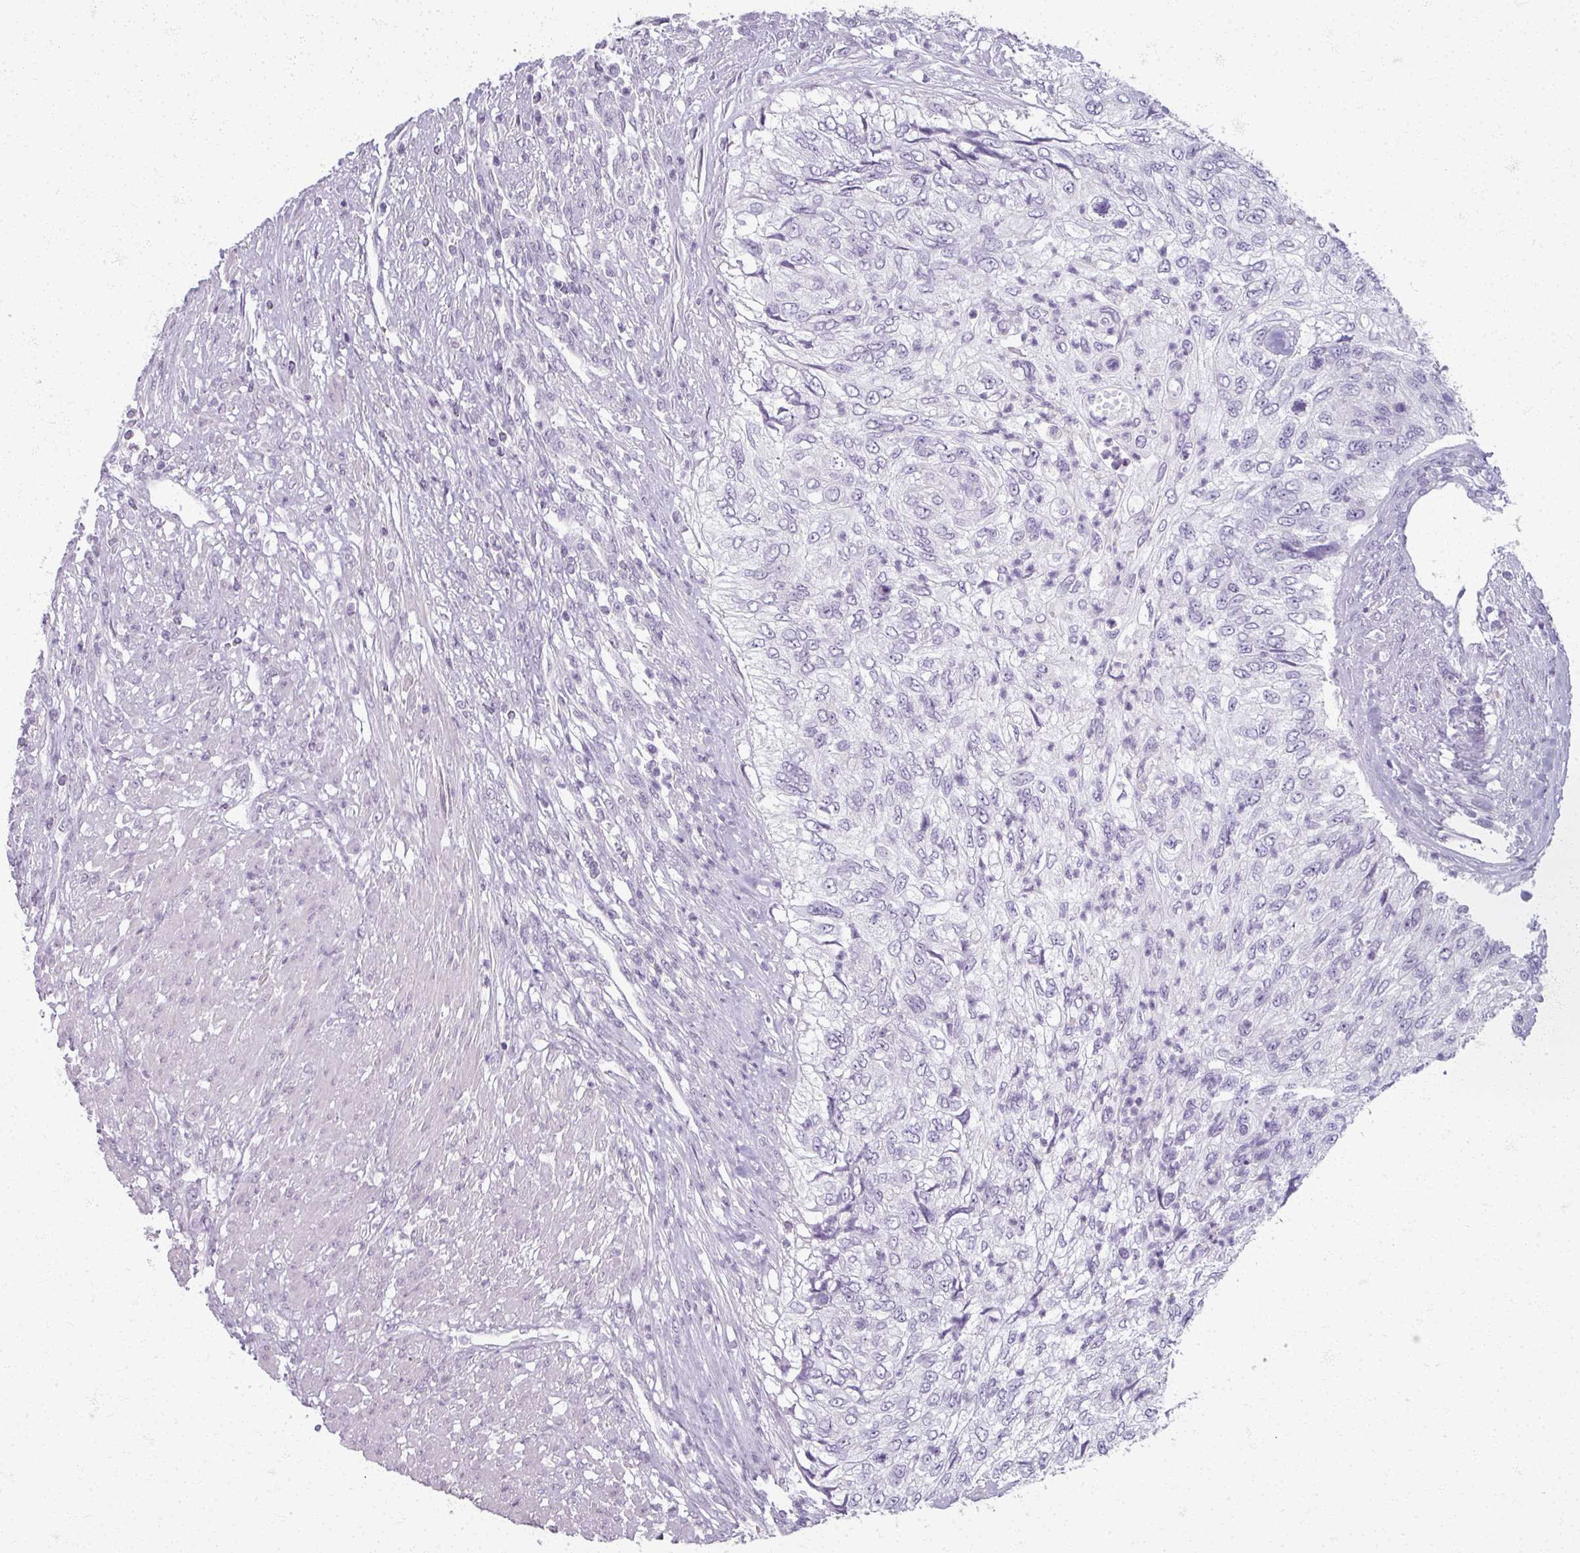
{"staining": {"intensity": "negative", "quantity": "none", "location": "none"}, "tissue": "urothelial cancer", "cell_type": "Tumor cells", "image_type": "cancer", "snomed": [{"axis": "morphology", "description": "Urothelial carcinoma, High grade"}, {"axis": "topography", "description": "Urinary bladder"}], "caption": "IHC of human urothelial cancer exhibits no expression in tumor cells.", "gene": "RFPL2", "patient": {"sex": "female", "age": 60}}